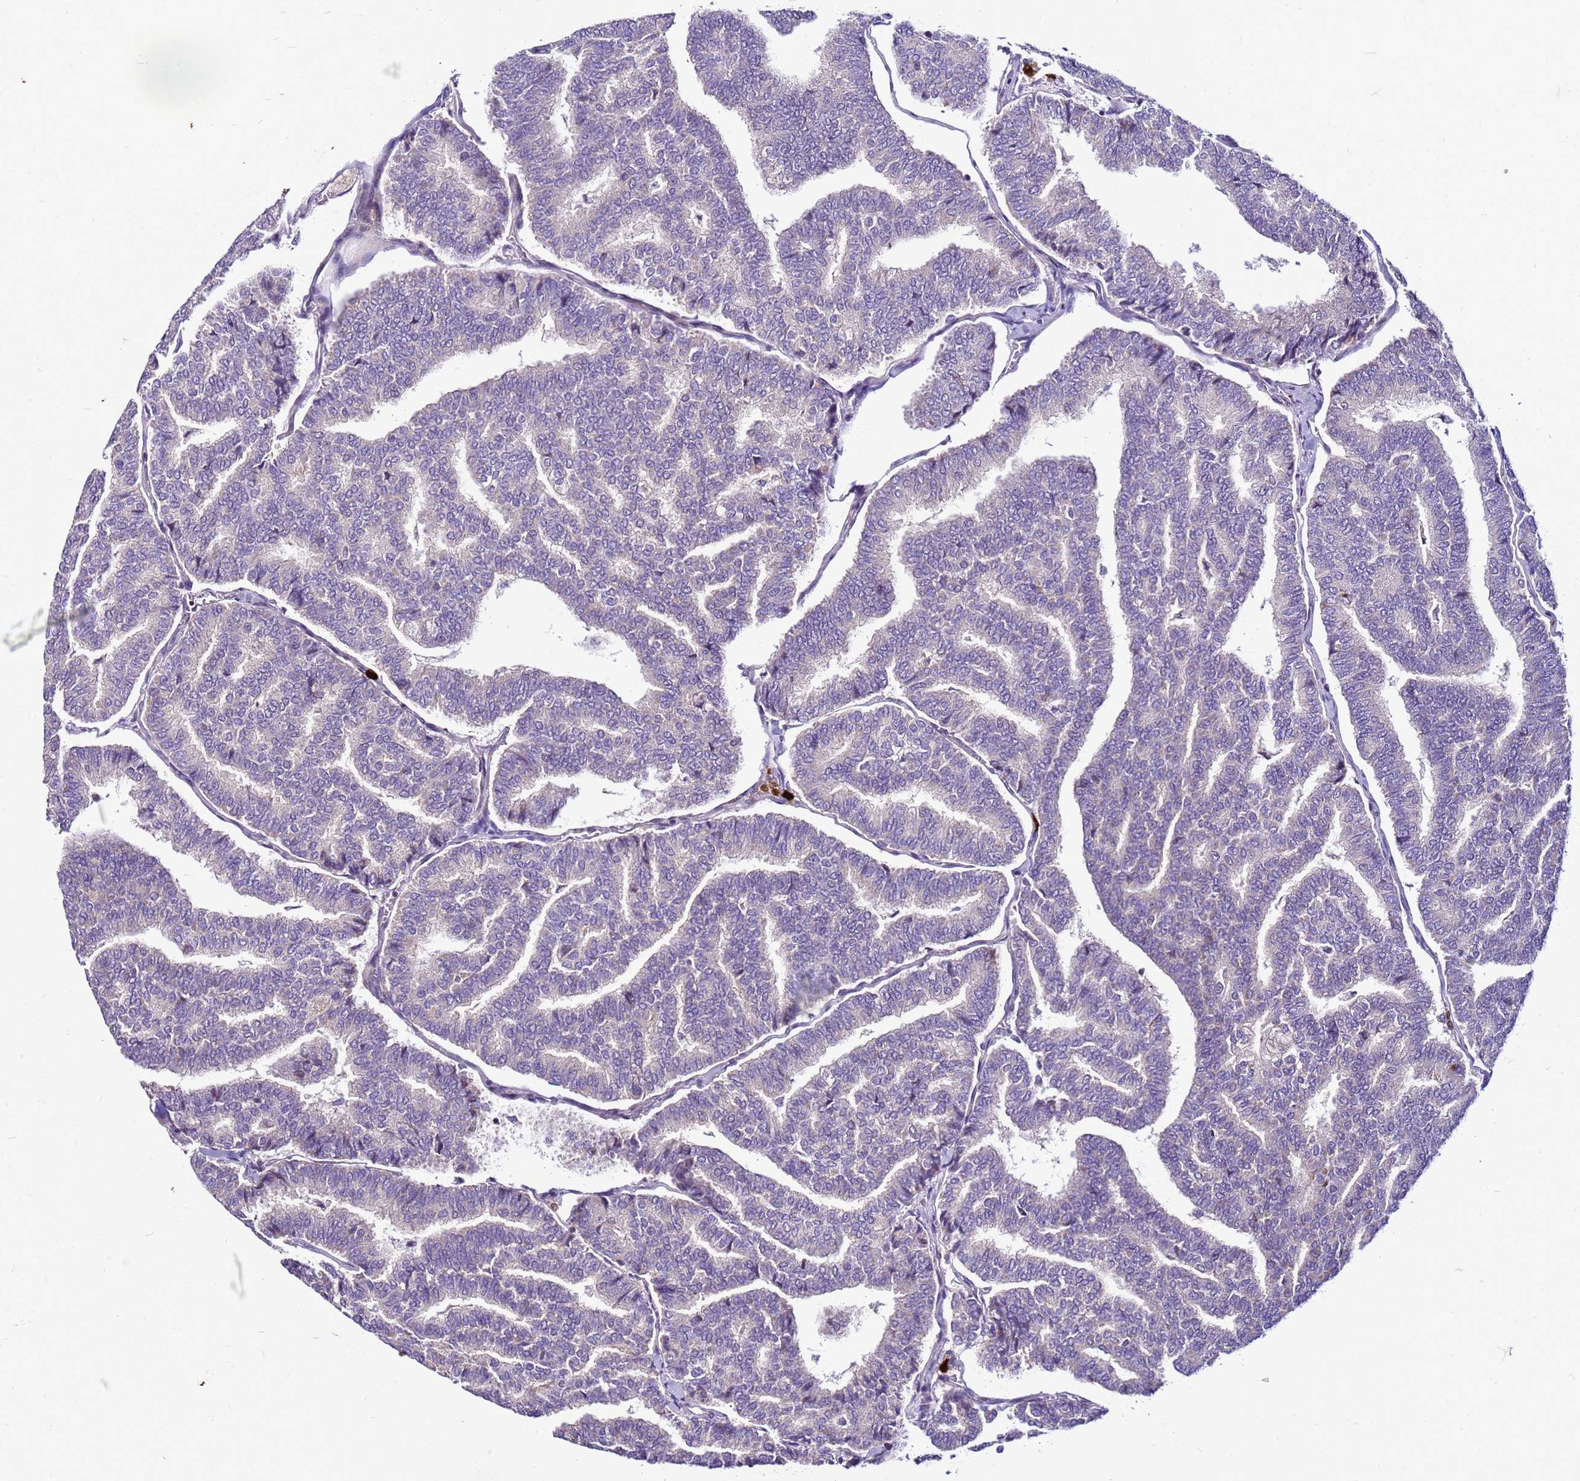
{"staining": {"intensity": "weak", "quantity": "<25%", "location": "nuclear"}, "tissue": "thyroid cancer", "cell_type": "Tumor cells", "image_type": "cancer", "snomed": [{"axis": "morphology", "description": "Papillary adenocarcinoma, NOS"}, {"axis": "topography", "description": "Thyroid gland"}], "caption": "Tumor cells are negative for protein expression in human thyroid cancer.", "gene": "VPS4B", "patient": {"sex": "female", "age": 35}}